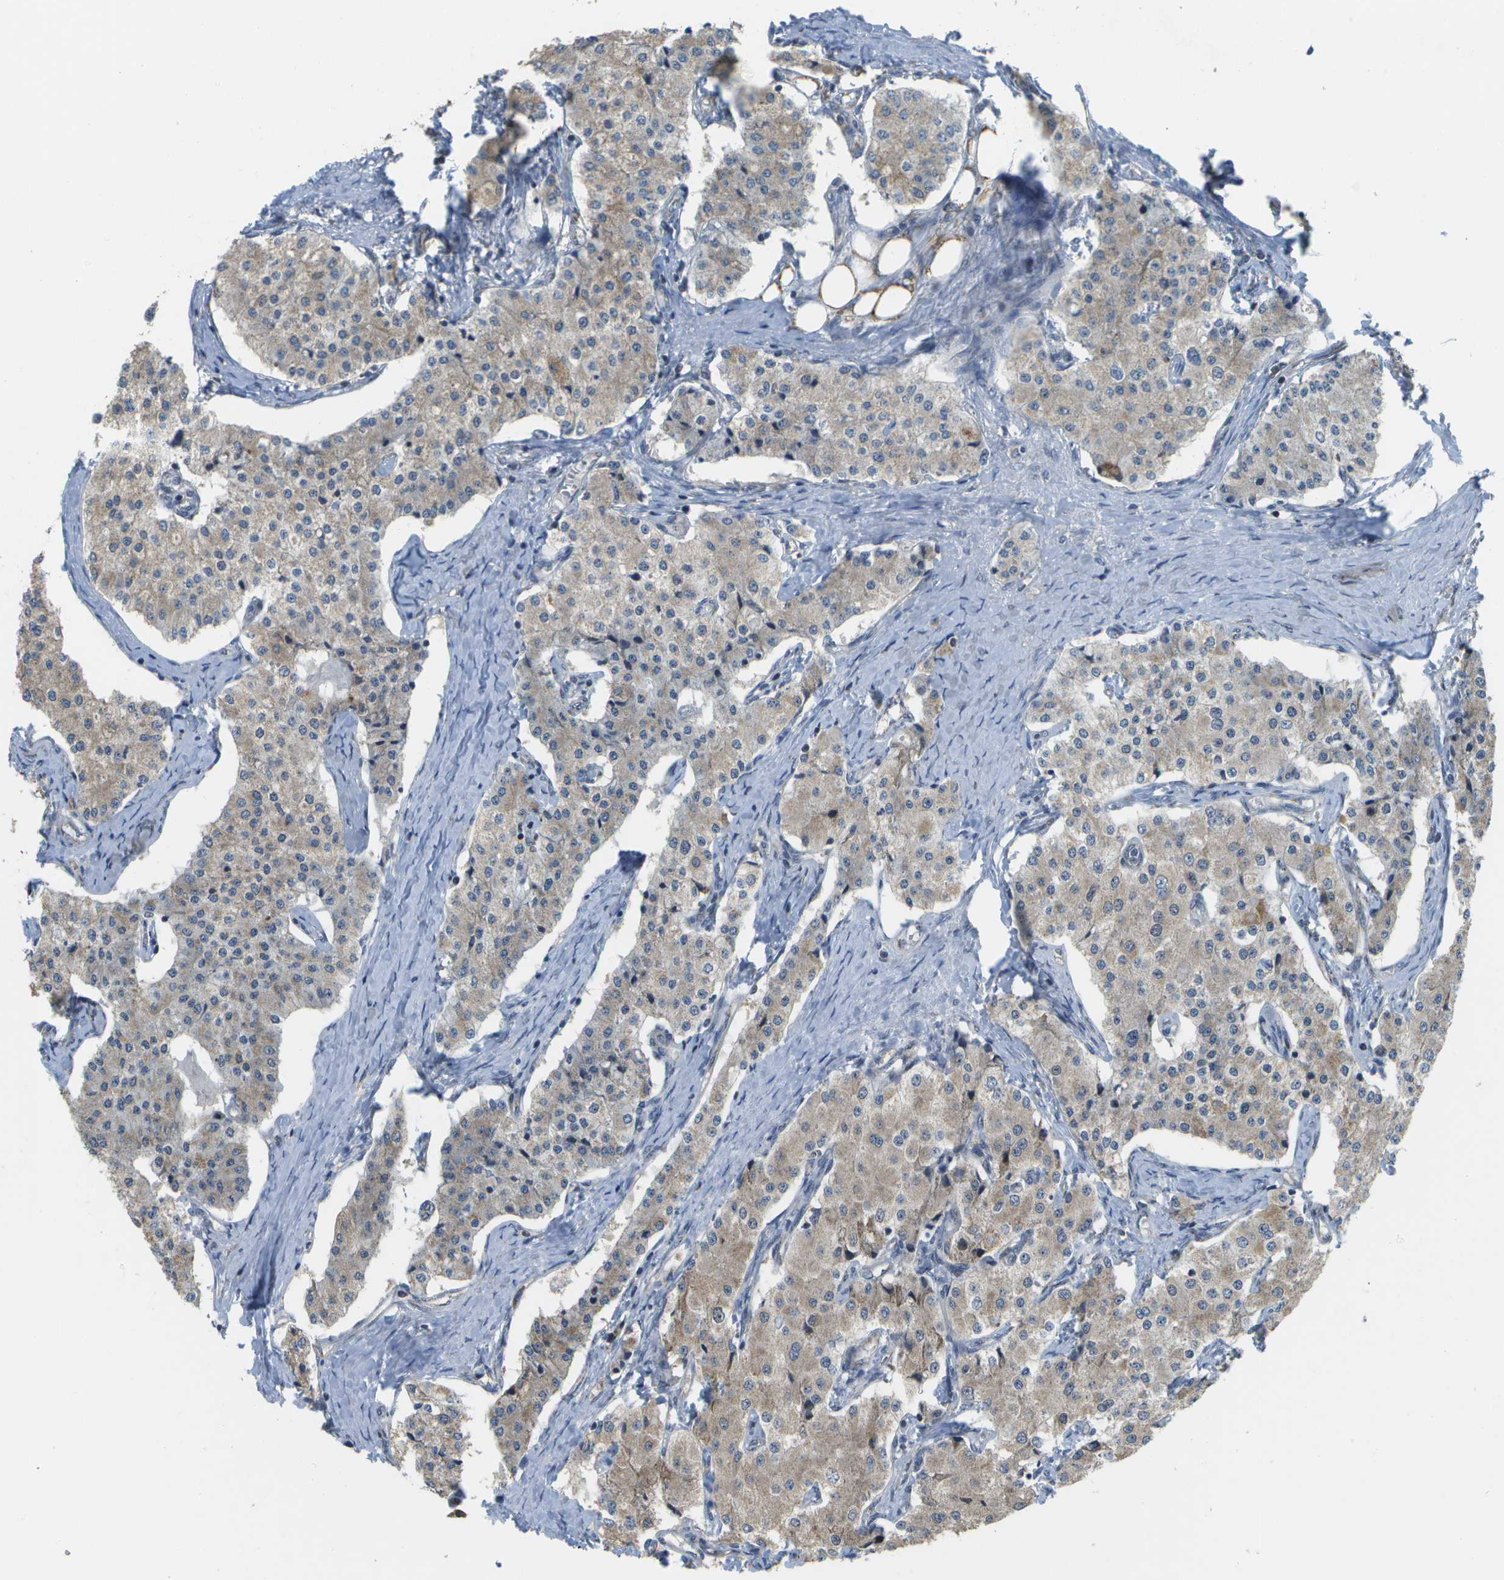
{"staining": {"intensity": "weak", "quantity": ">75%", "location": "cytoplasmic/membranous"}, "tissue": "carcinoid", "cell_type": "Tumor cells", "image_type": "cancer", "snomed": [{"axis": "morphology", "description": "Carcinoid, malignant, NOS"}, {"axis": "topography", "description": "Colon"}], "caption": "Human malignant carcinoid stained with a brown dye exhibits weak cytoplasmic/membranous positive positivity in about >75% of tumor cells.", "gene": "HADHA", "patient": {"sex": "female", "age": 52}}